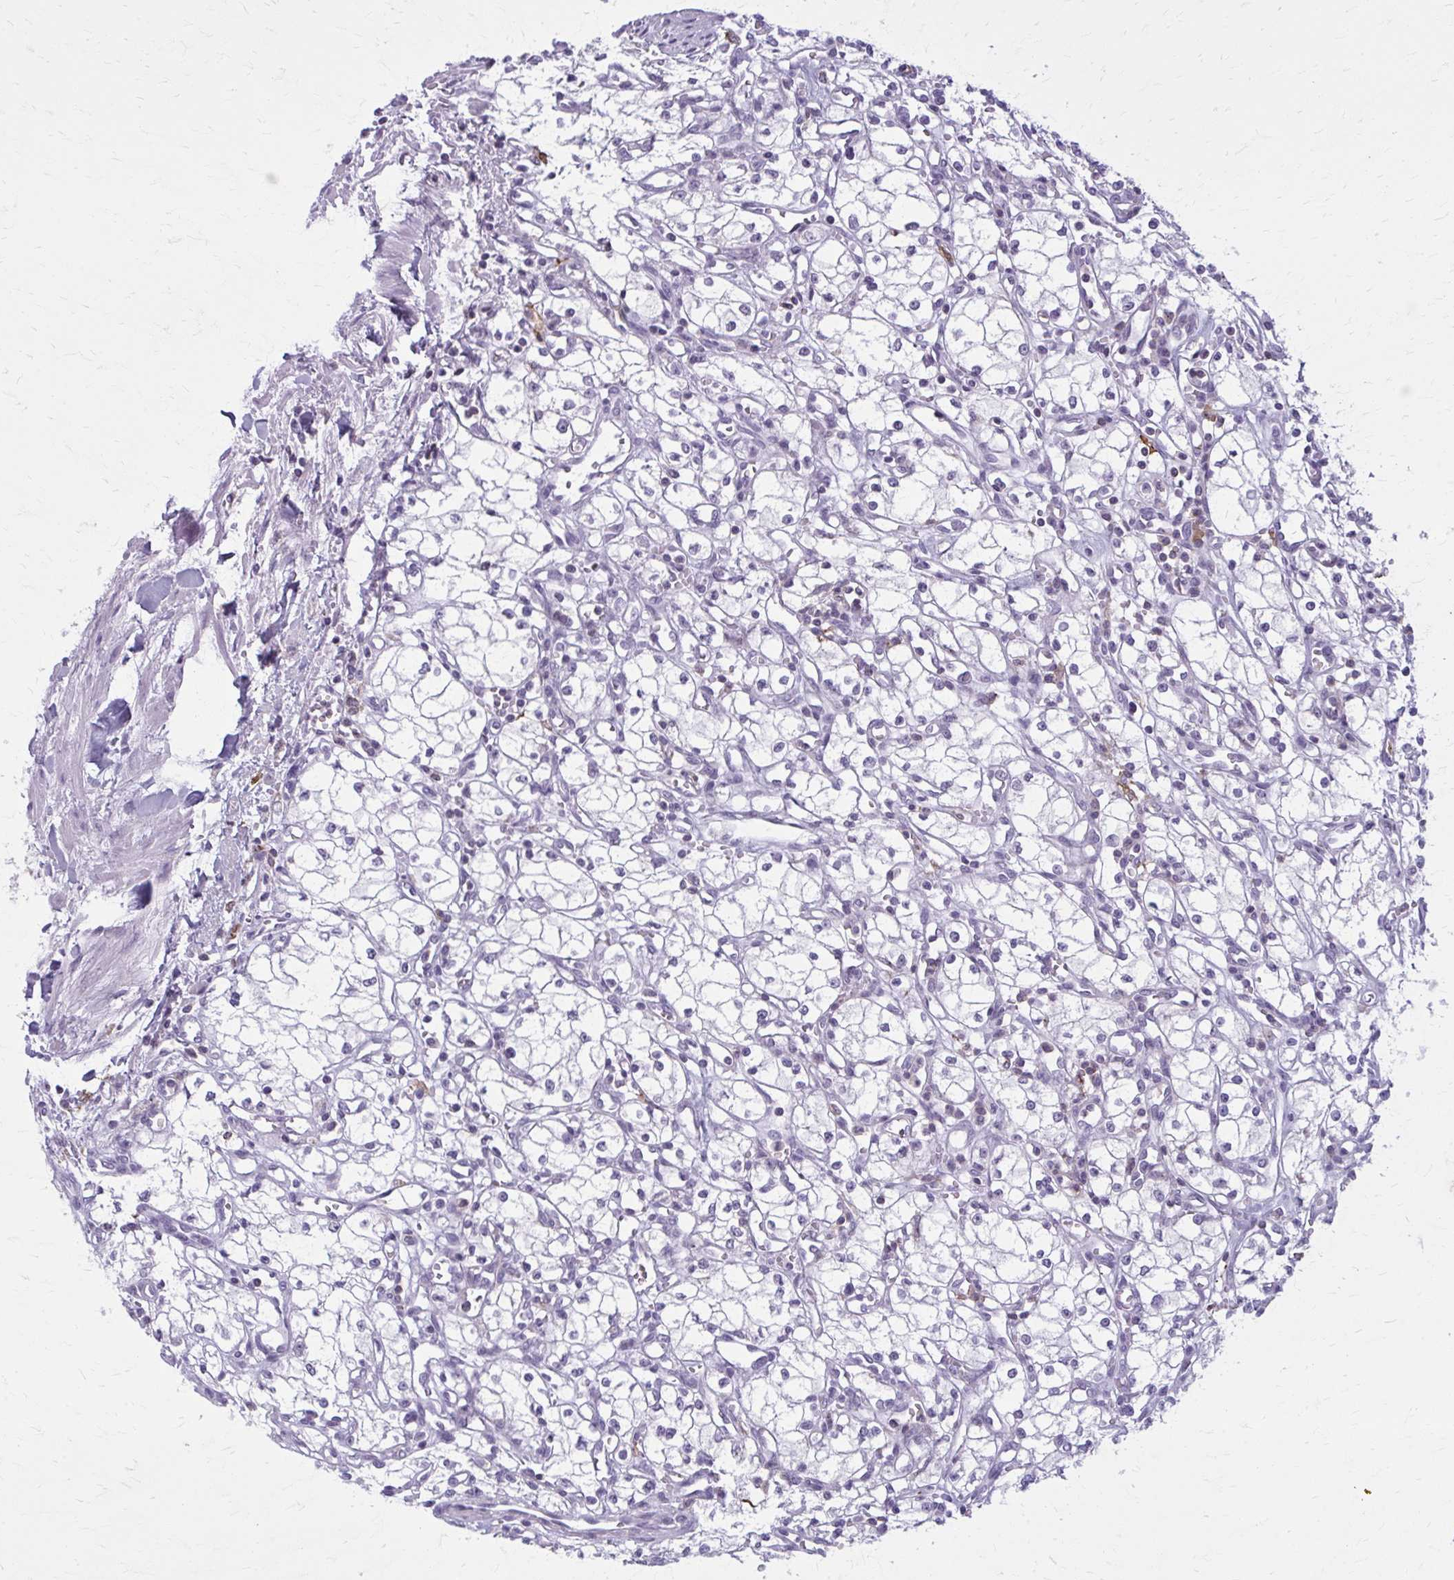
{"staining": {"intensity": "negative", "quantity": "none", "location": "none"}, "tissue": "renal cancer", "cell_type": "Tumor cells", "image_type": "cancer", "snomed": [{"axis": "morphology", "description": "Adenocarcinoma, NOS"}, {"axis": "topography", "description": "Kidney"}], "caption": "Immunohistochemical staining of human renal cancer exhibits no significant staining in tumor cells. (DAB immunohistochemistry (IHC) visualized using brightfield microscopy, high magnification).", "gene": "CARD9", "patient": {"sex": "male", "age": 59}}